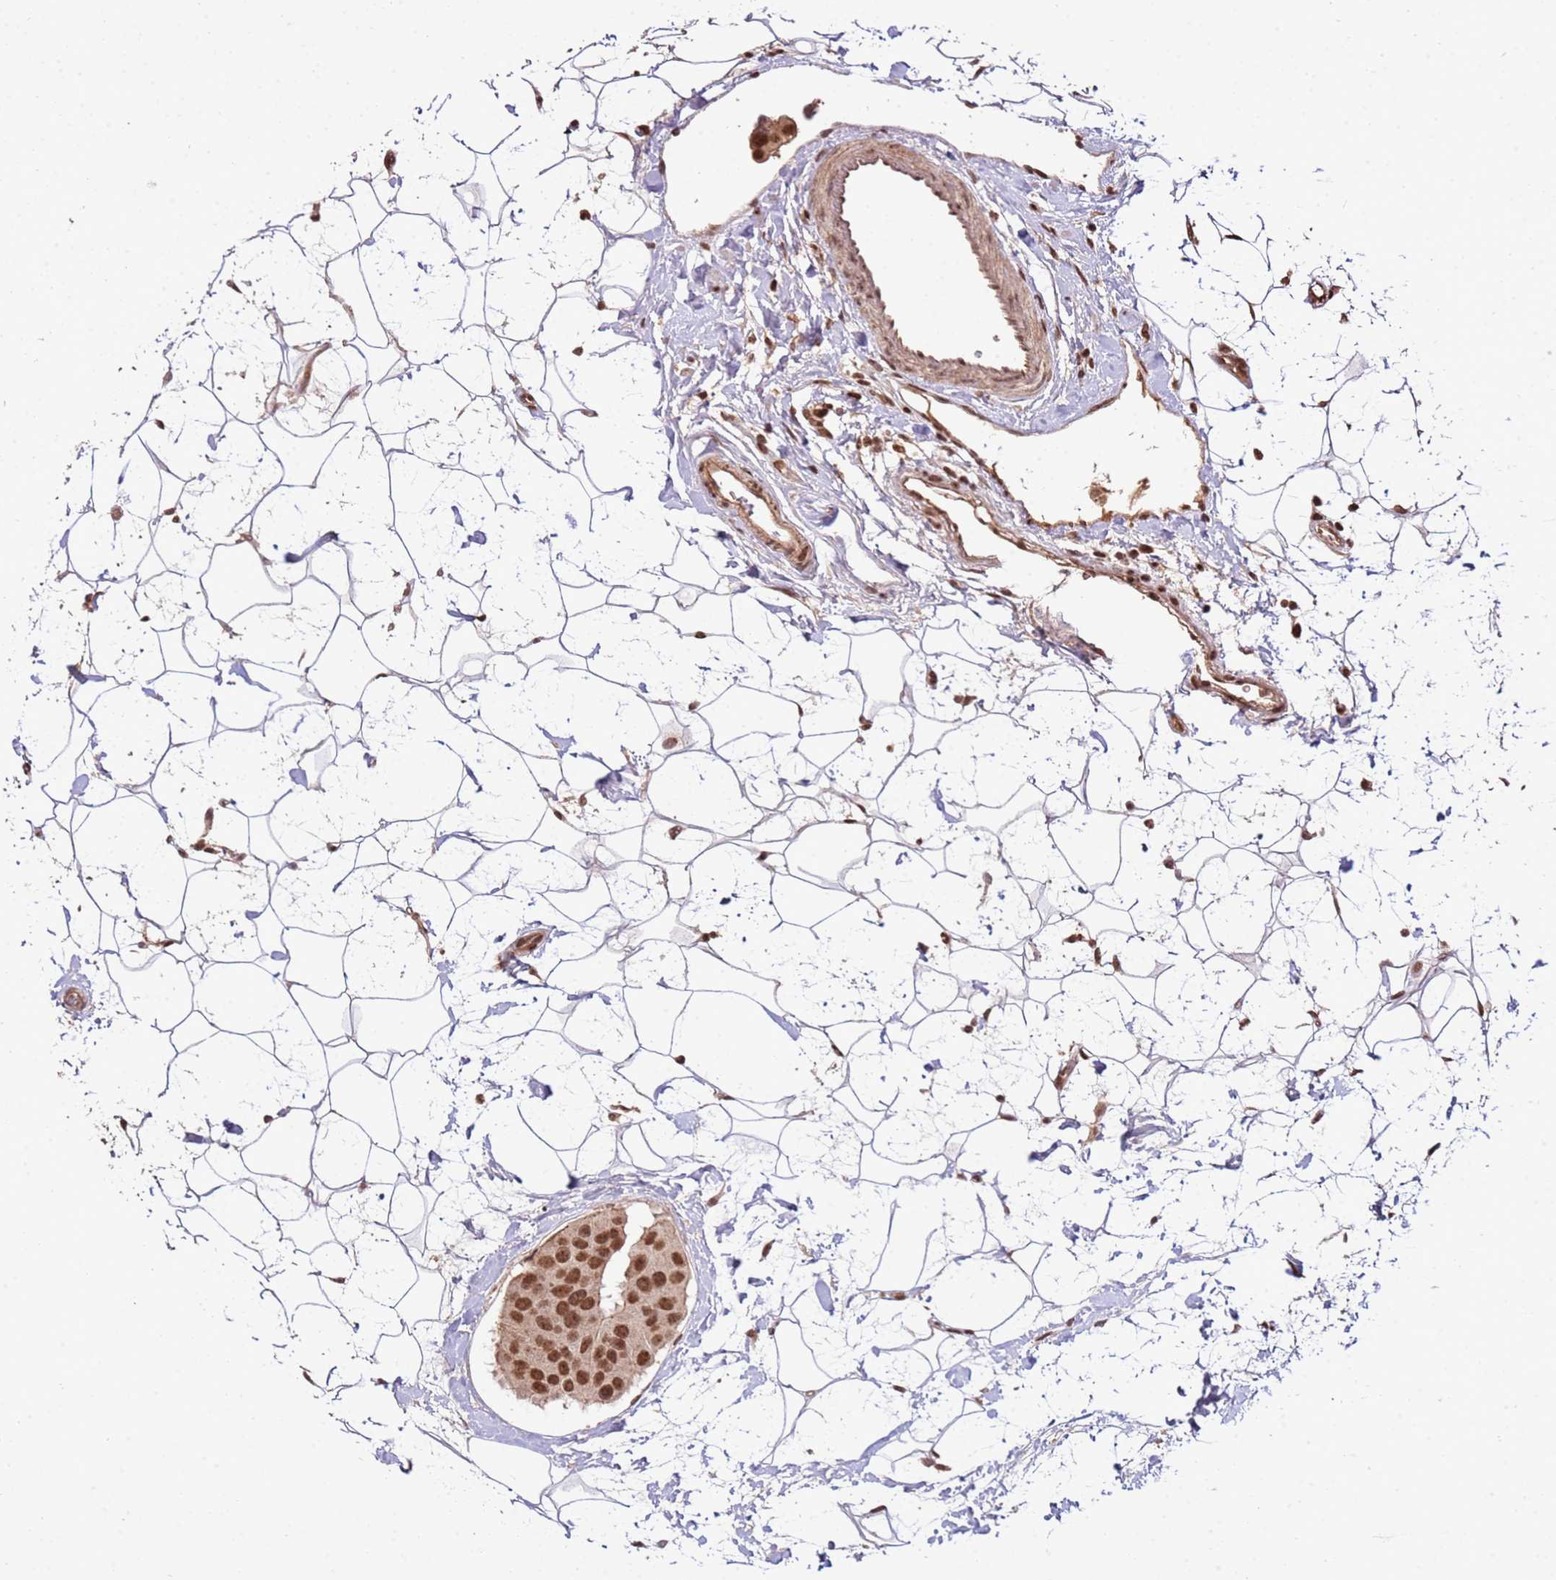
{"staining": {"intensity": "moderate", "quantity": ">75%", "location": "nuclear"}, "tissue": "breast cancer", "cell_type": "Tumor cells", "image_type": "cancer", "snomed": [{"axis": "morphology", "description": "Normal tissue, NOS"}, {"axis": "morphology", "description": "Duct carcinoma"}, {"axis": "topography", "description": "Breast"}], "caption": "Breast infiltrating ductal carcinoma stained for a protein reveals moderate nuclear positivity in tumor cells.", "gene": "ZBTB12", "patient": {"sex": "female", "age": 39}}